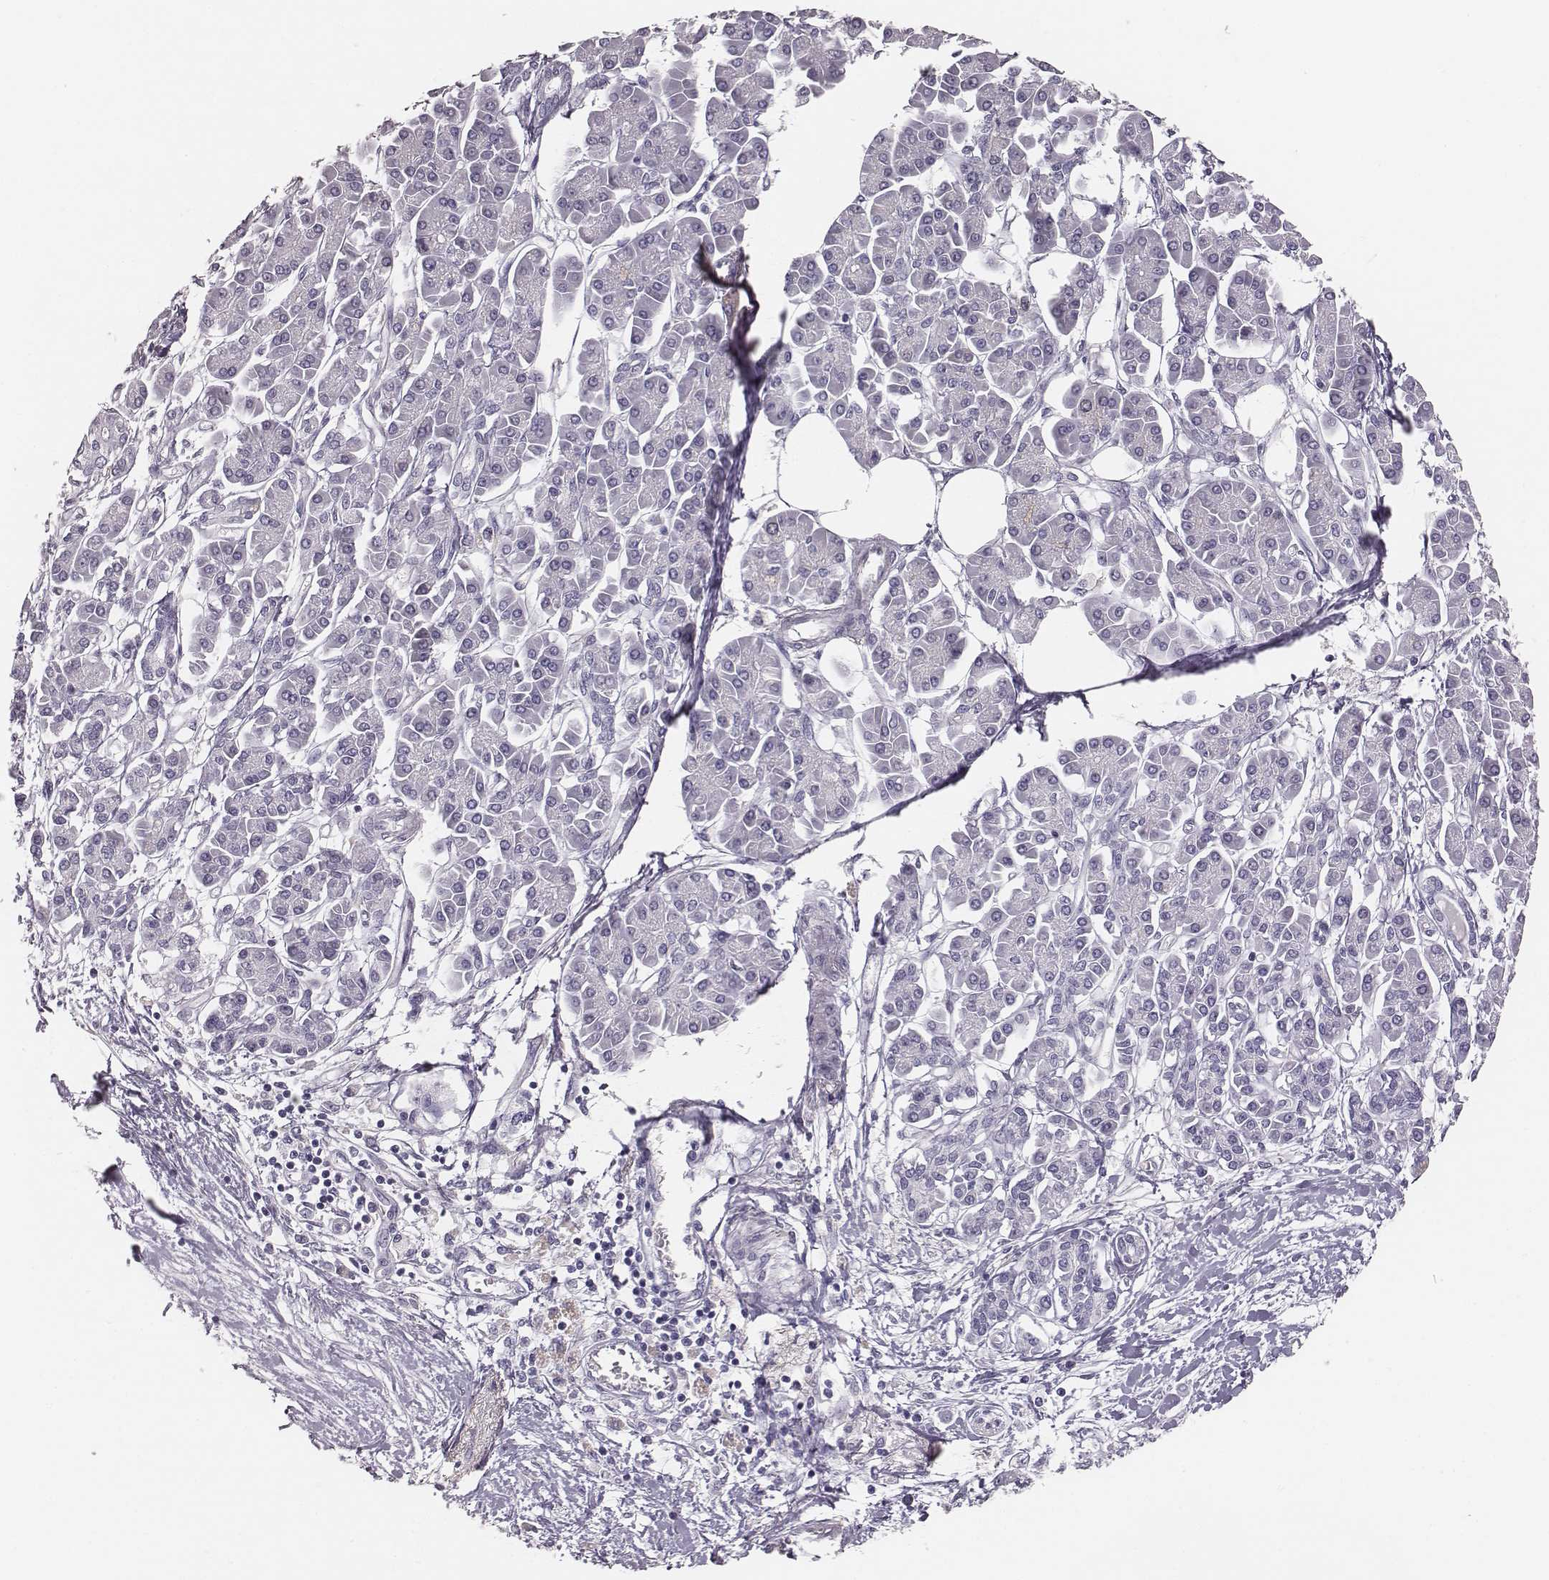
{"staining": {"intensity": "negative", "quantity": "none", "location": "none"}, "tissue": "pancreatic cancer", "cell_type": "Tumor cells", "image_type": "cancer", "snomed": [{"axis": "morphology", "description": "Adenocarcinoma, NOS"}, {"axis": "topography", "description": "Pancreas"}], "caption": "Immunohistochemistry histopathology image of neoplastic tissue: pancreatic cancer (adenocarcinoma) stained with DAB (3,3'-diaminobenzidine) displays no significant protein positivity in tumor cells.", "gene": "PBK", "patient": {"sex": "female", "age": 77}}